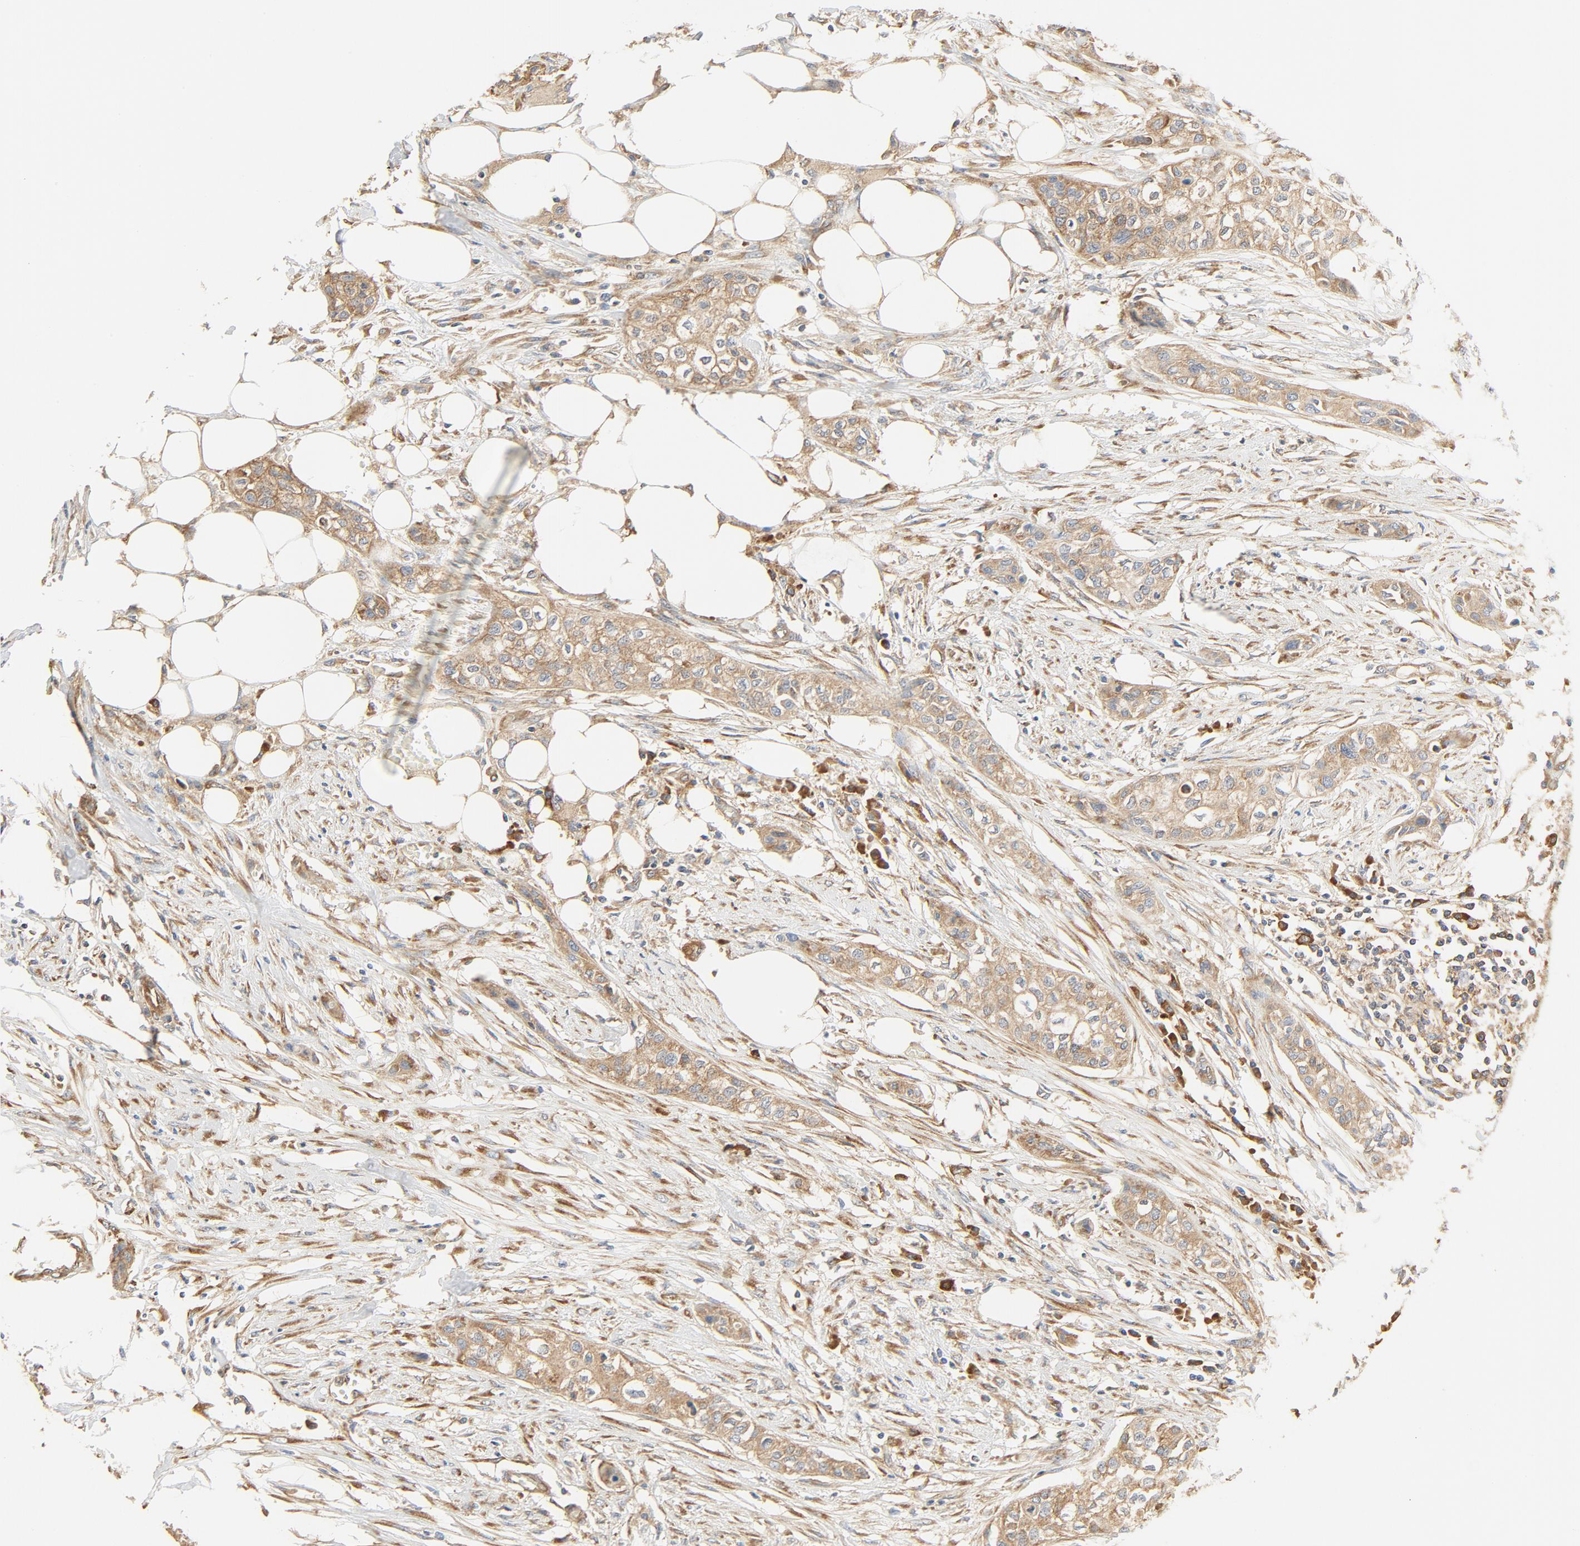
{"staining": {"intensity": "moderate", "quantity": ">75%", "location": "cytoplasmic/membranous"}, "tissue": "urothelial cancer", "cell_type": "Tumor cells", "image_type": "cancer", "snomed": [{"axis": "morphology", "description": "Urothelial carcinoma, High grade"}, {"axis": "topography", "description": "Urinary bladder"}], "caption": "DAB immunohistochemical staining of urothelial carcinoma (high-grade) exhibits moderate cytoplasmic/membranous protein staining in approximately >75% of tumor cells. (Brightfield microscopy of DAB IHC at high magnification).", "gene": "RPS6", "patient": {"sex": "male", "age": 74}}